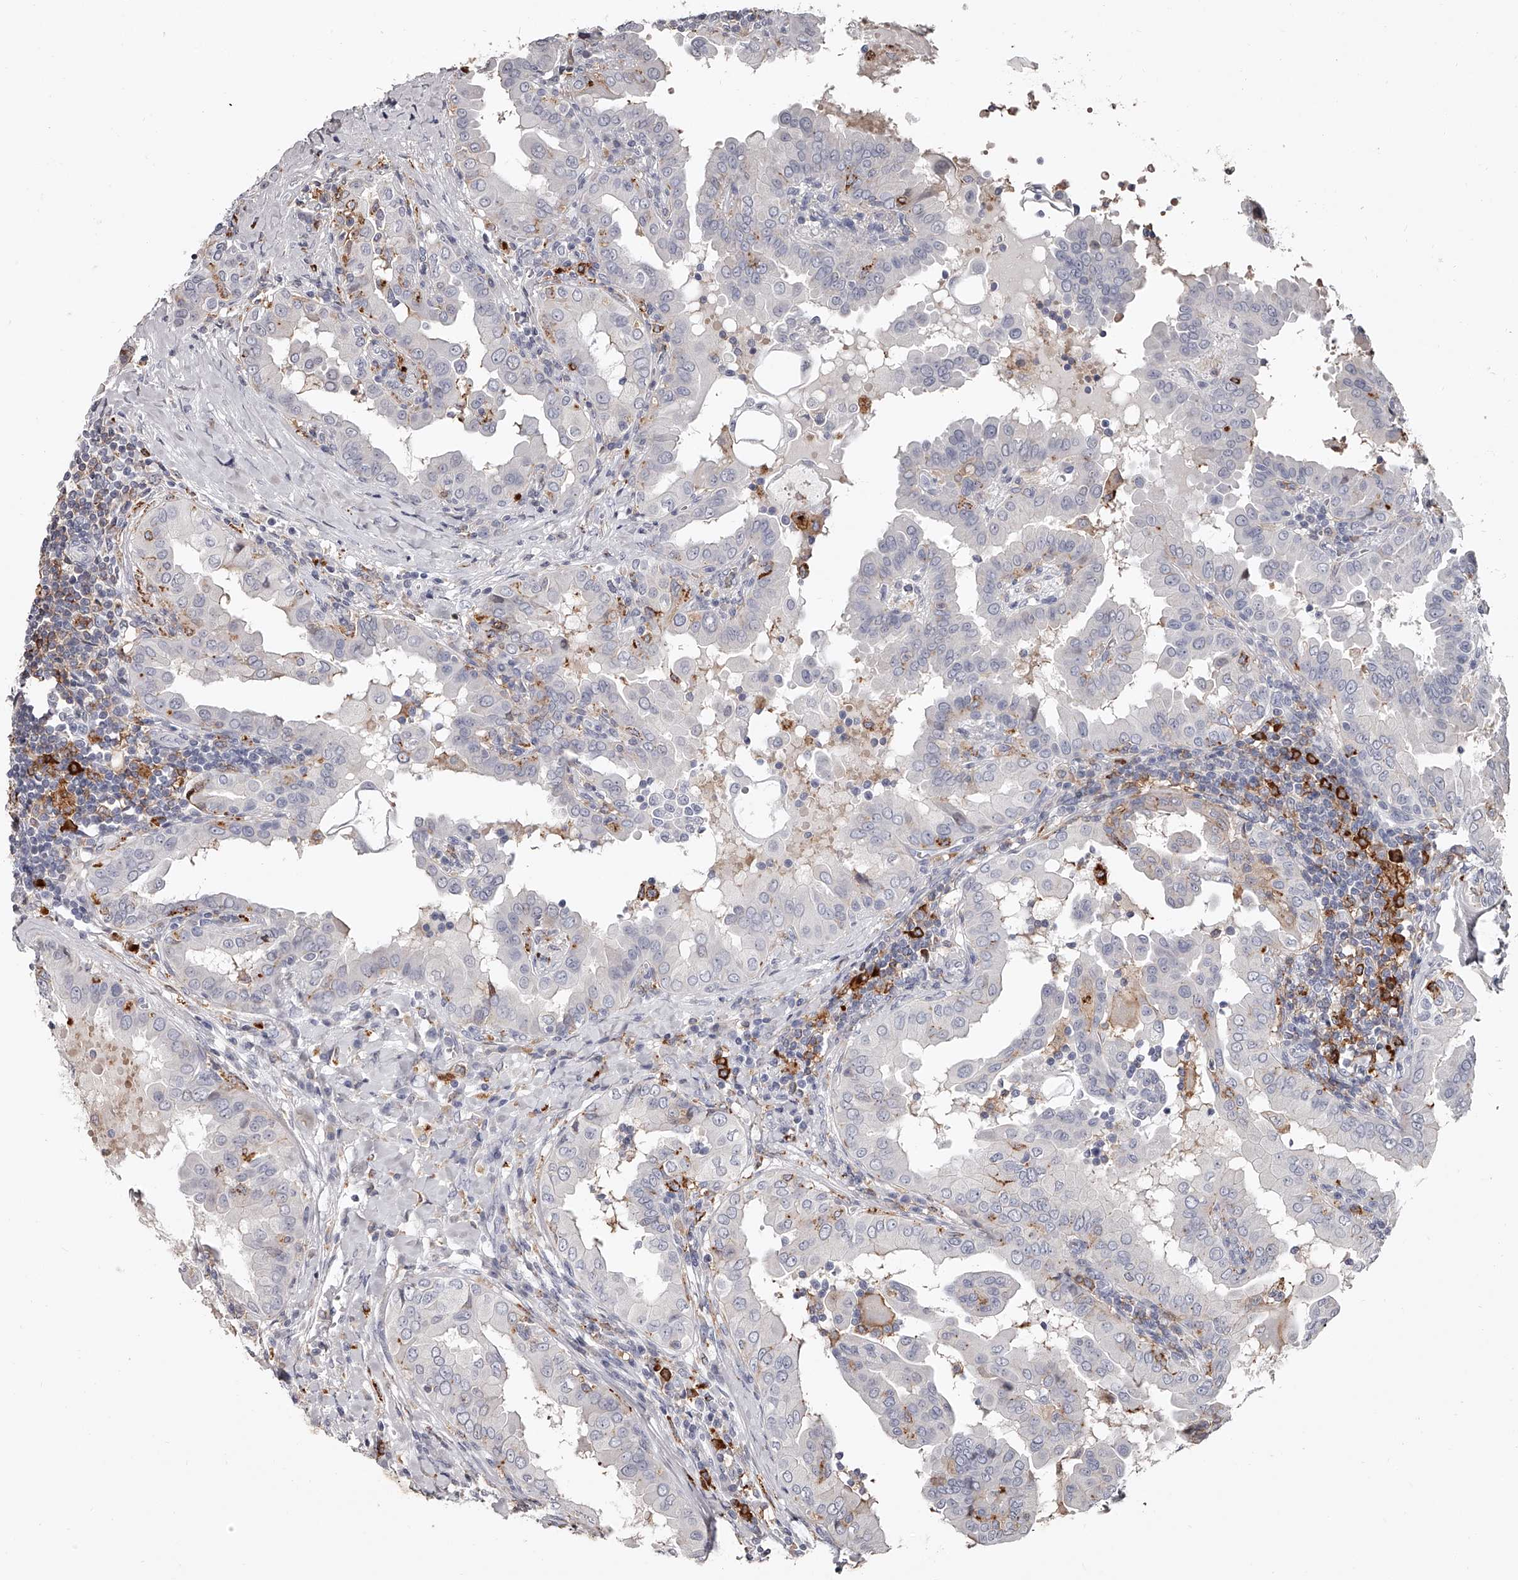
{"staining": {"intensity": "negative", "quantity": "none", "location": "none"}, "tissue": "thyroid cancer", "cell_type": "Tumor cells", "image_type": "cancer", "snomed": [{"axis": "morphology", "description": "Papillary adenocarcinoma, NOS"}, {"axis": "topography", "description": "Thyroid gland"}], "caption": "A high-resolution image shows immunohistochemistry staining of papillary adenocarcinoma (thyroid), which displays no significant staining in tumor cells.", "gene": "PACSIN1", "patient": {"sex": "male", "age": 33}}